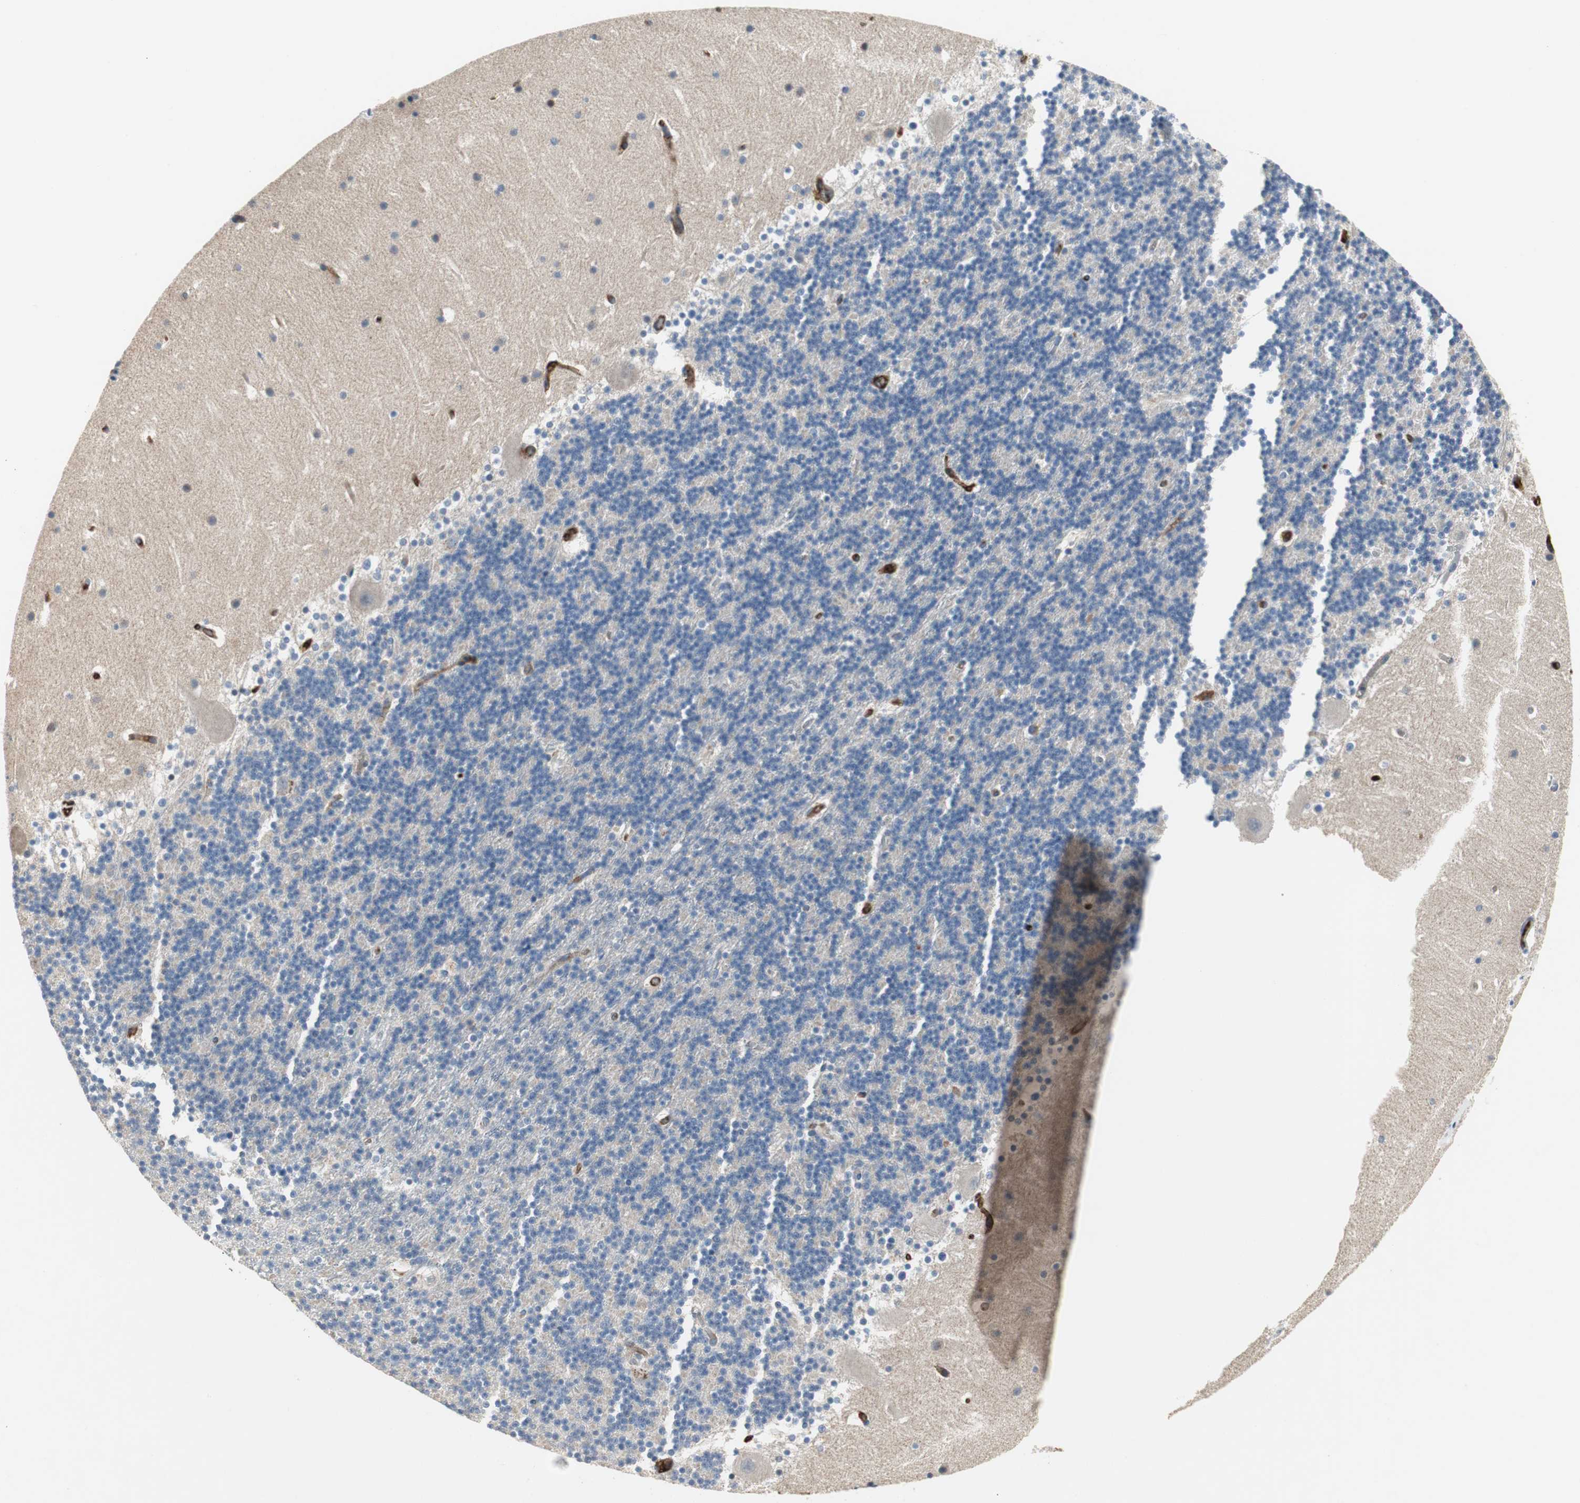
{"staining": {"intensity": "negative", "quantity": "none", "location": "none"}, "tissue": "cerebellum", "cell_type": "Cells in granular layer", "image_type": "normal", "snomed": [{"axis": "morphology", "description": "Normal tissue, NOS"}, {"axis": "topography", "description": "Cerebellum"}], "caption": "Immunohistochemistry of unremarkable cerebellum demonstrates no positivity in cells in granular layer.", "gene": "ALPL", "patient": {"sex": "male", "age": 45}}